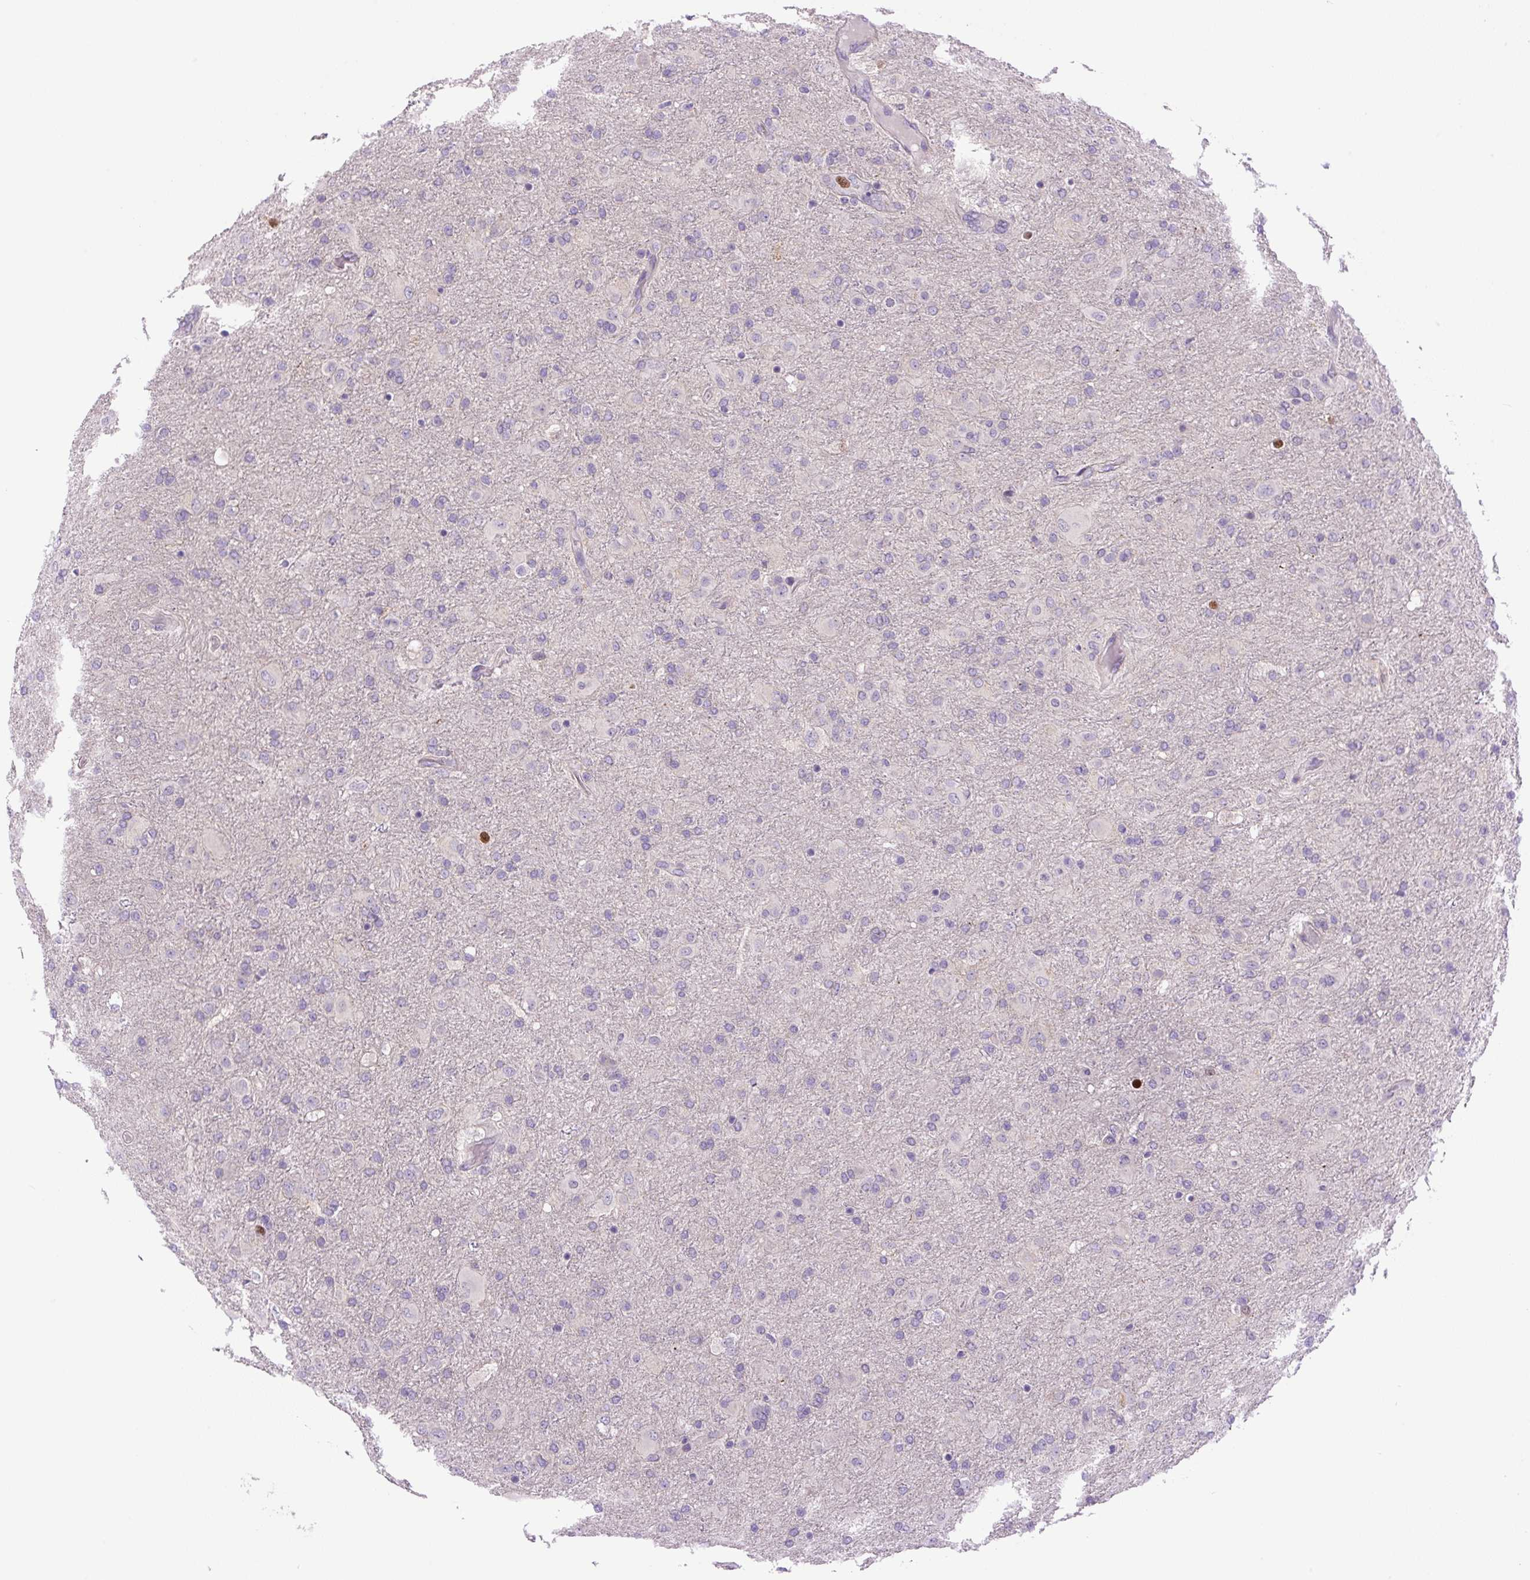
{"staining": {"intensity": "moderate", "quantity": "<25%", "location": "nuclear"}, "tissue": "glioma", "cell_type": "Tumor cells", "image_type": "cancer", "snomed": [{"axis": "morphology", "description": "Glioma, malignant, Low grade"}, {"axis": "topography", "description": "Brain"}], "caption": "This image reveals IHC staining of malignant low-grade glioma, with low moderate nuclear positivity in about <25% of tumor cells.", "gene": "KIFC1", "patient": {"sex": "male", "age": 65}}